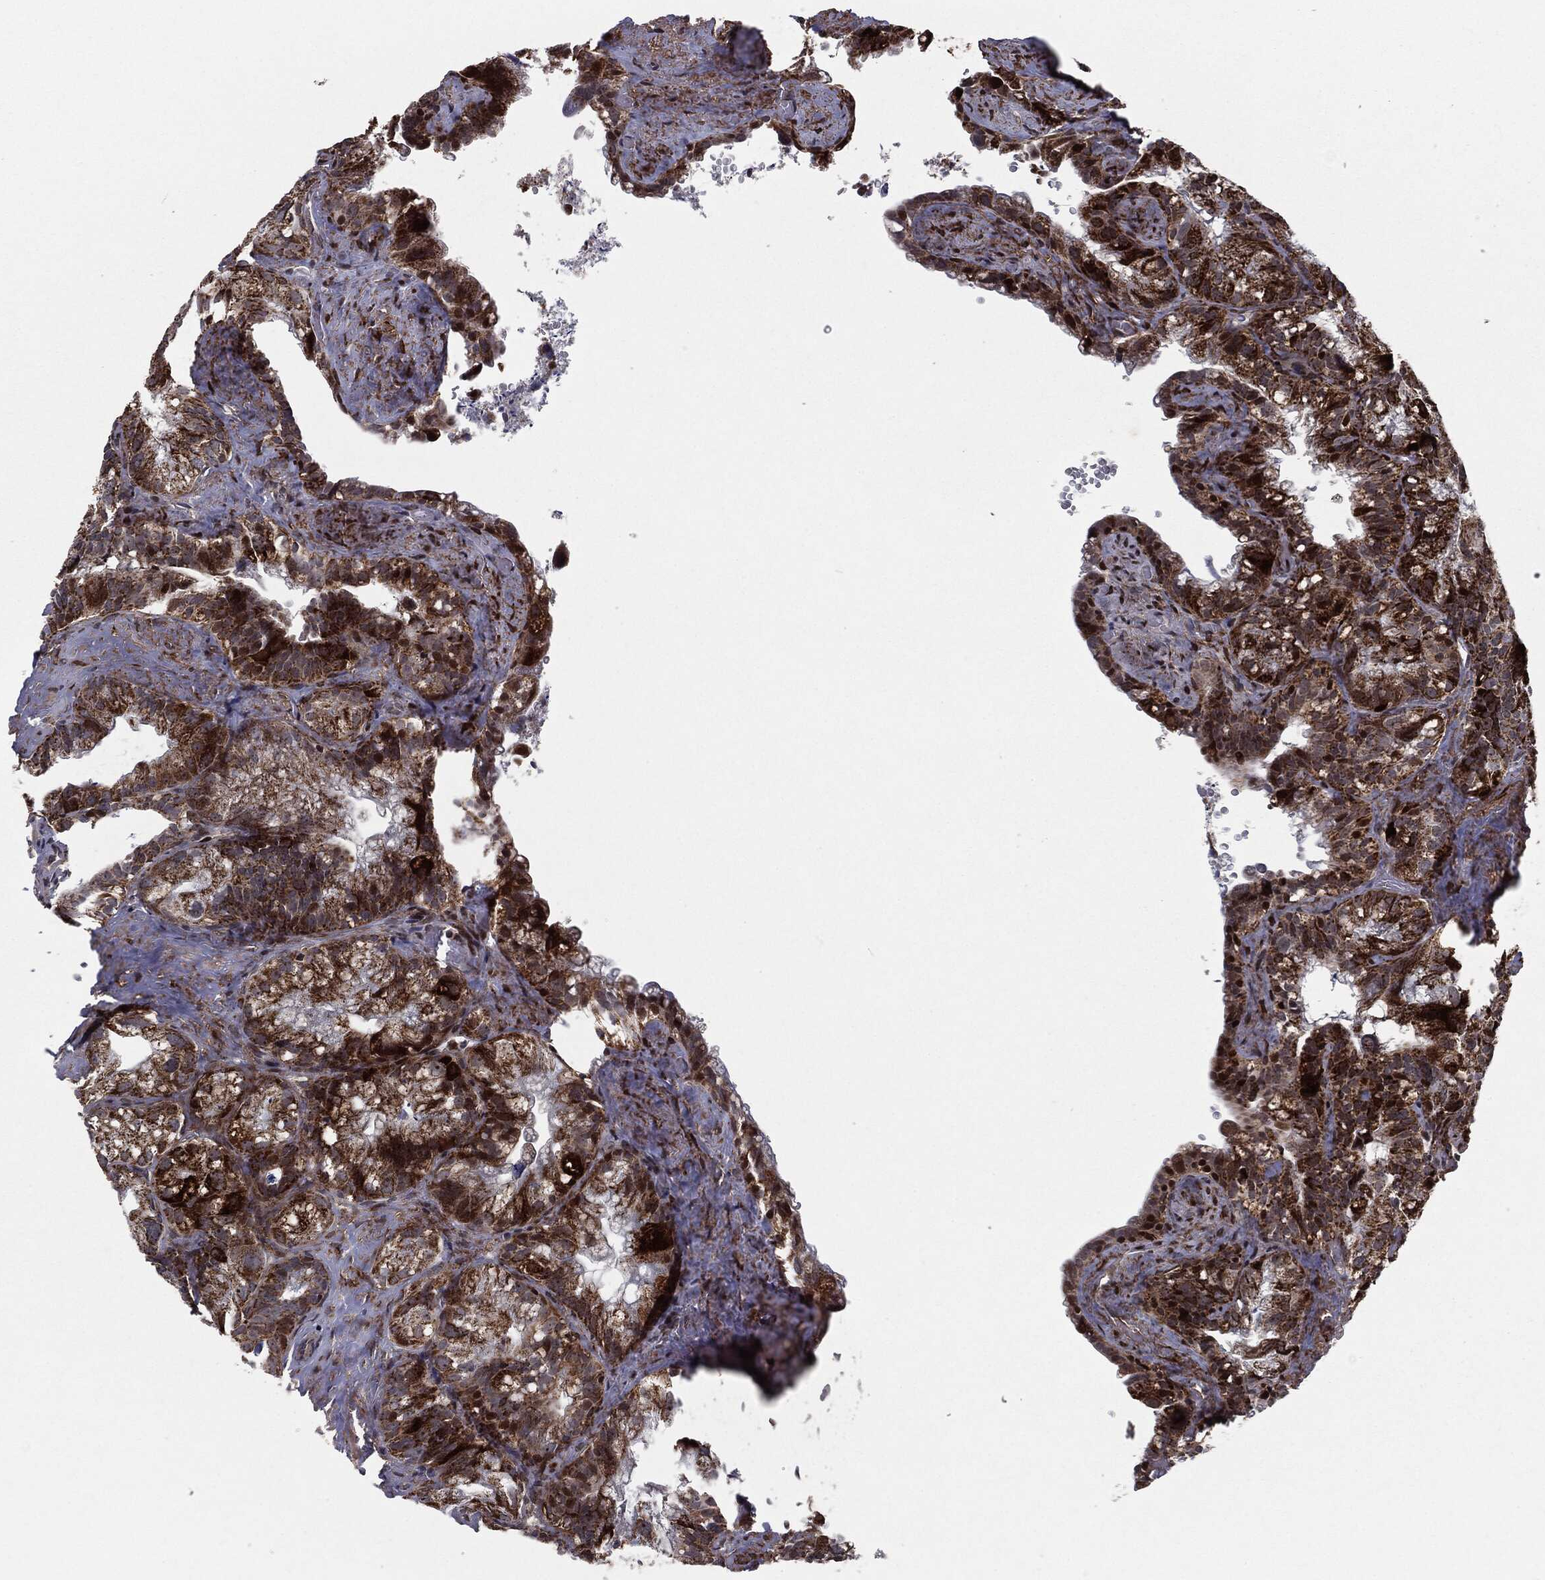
{"staining": {"intensity": "strong", "quantity": ">75%", "location": "cytoplasmic/membranous"}, "tissue": "seminal vesicle", "cell_type": "Glandular cells", "image_type": "normal", "snomed": [{"axis": "morphology", "description": "Normal tissue, NOS"}, {"axis": "topography", "description": "Seminal veicle"}], "caption": "Immunohistochemical staining of normal human seminal vesicle shows >75% levels of strong cytoplasmic/membranous protein expression in approximately >75% of glandular cells.", "gene": "CHCHD2", "patient": {"sex": "male", "age": 72}}